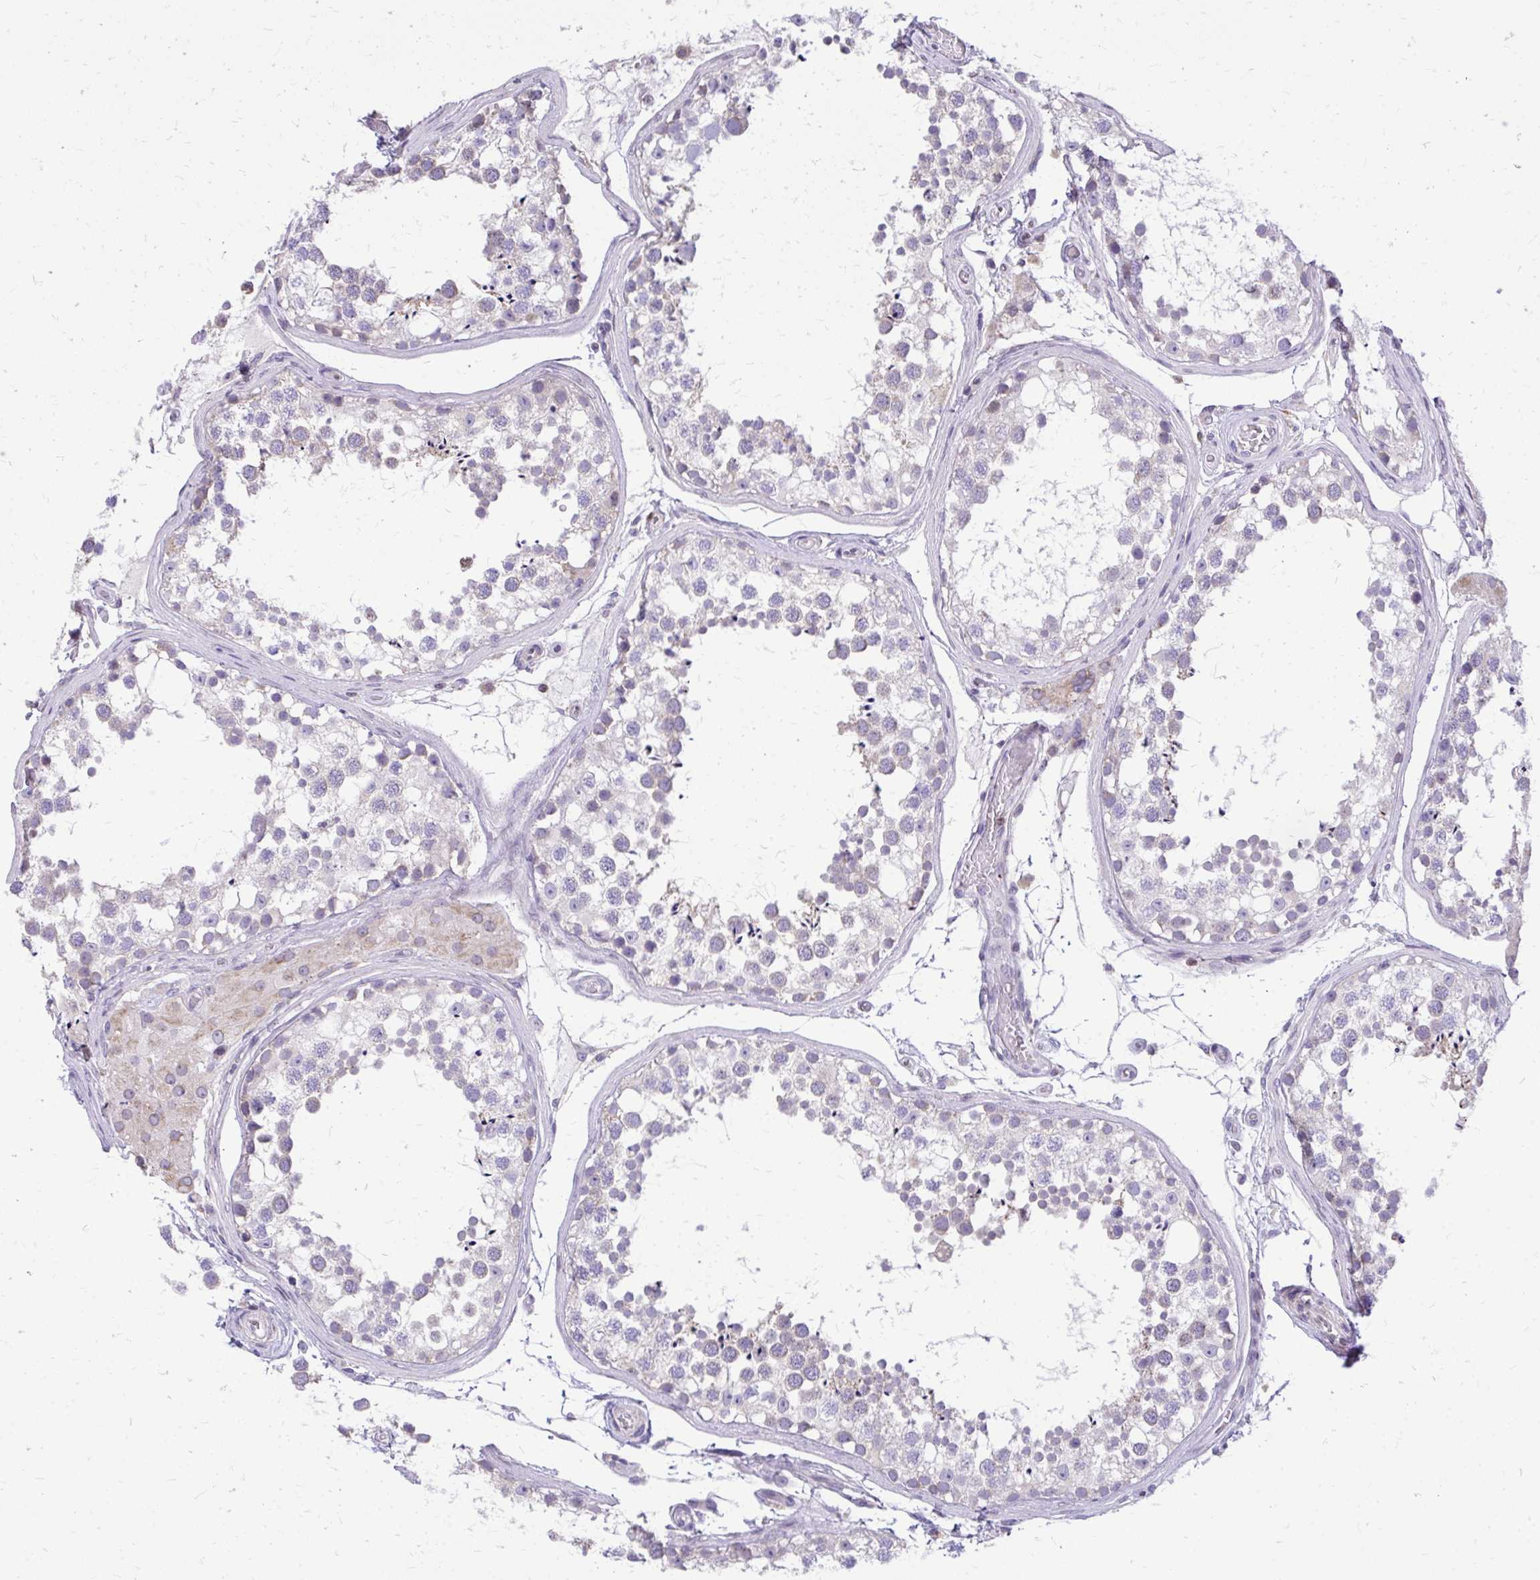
{"staining": {"intensity": "negative", "quantity": "none", "location": "none"}, "tissue": "testis", "cell_type": "Cells in seminiferous ducts", "image_type": "normal", "snomed": [{"axis": "morphology", "description": "Normal tissue, NOS"}, {"axis": "morphology", "description": "Seminoma, NOS"}, {"axis": "topography", "description": "Testis"}], "caption": "DAB (3,3'-diaminobenzidine) immunohistochemical staining of normal human testis shows no significant staining in cells in seminiferous ducts. Brightfield microscopy of immunohistochemistry stained with DAB (brown) and hematoxylin (blue), captured at high magnification.", "gene": "RPS6KA2", "patient": {"sex": "male", "age": 65}}